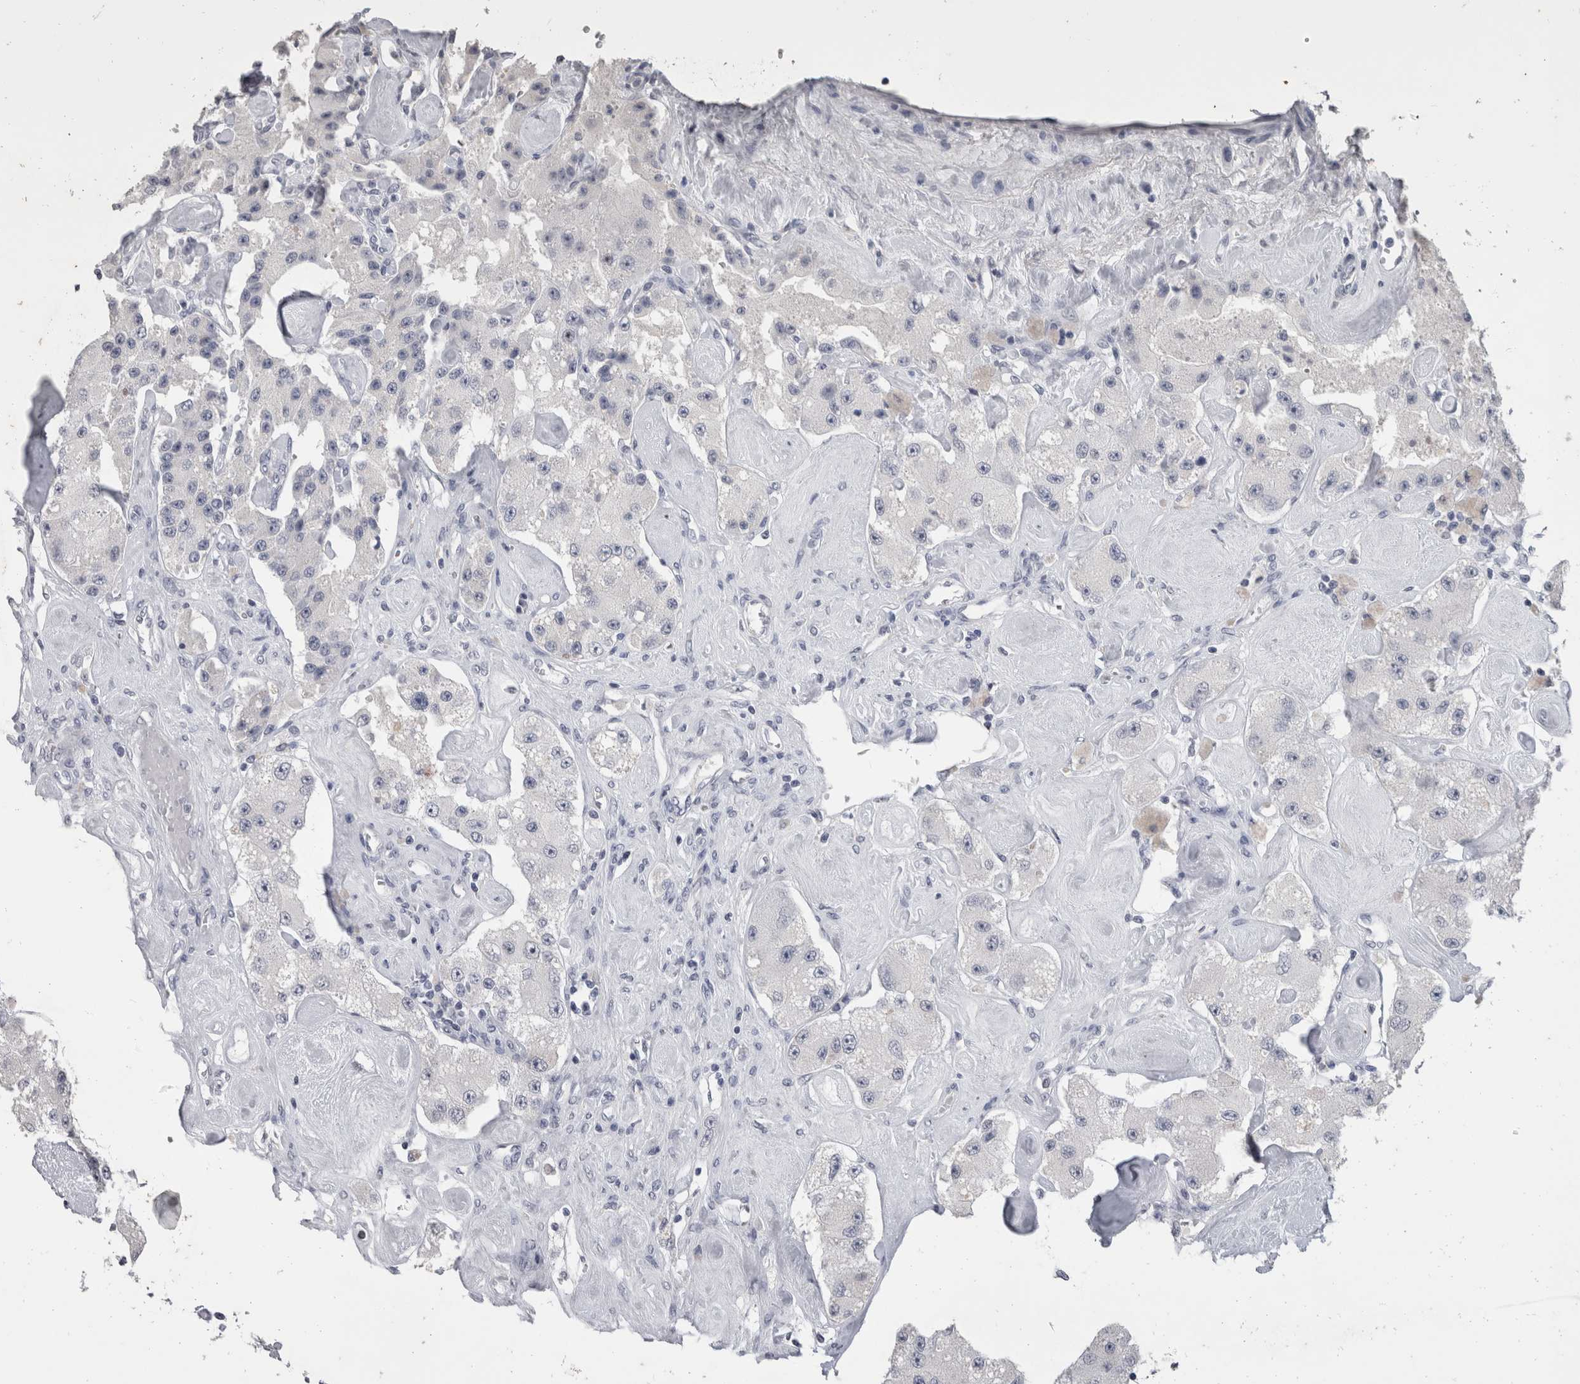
{"staining": {"intensity": "negative", "quantity": "none", "location": "none"}, "tissue": "carcinoid", "cell_type": "Tumor cells", "image_type": "cancer", "snomed": [{"axis": "morphology", "description": "Carcinoid, malignant, NOS"}, {"axis": "topography", "description": "Pancreas"}], "caption": "Tumor cells are negative for protein expression in human malignant carcinoid.", "gene": "DDX17", "patient": {"sex": "male", "age": 41}}